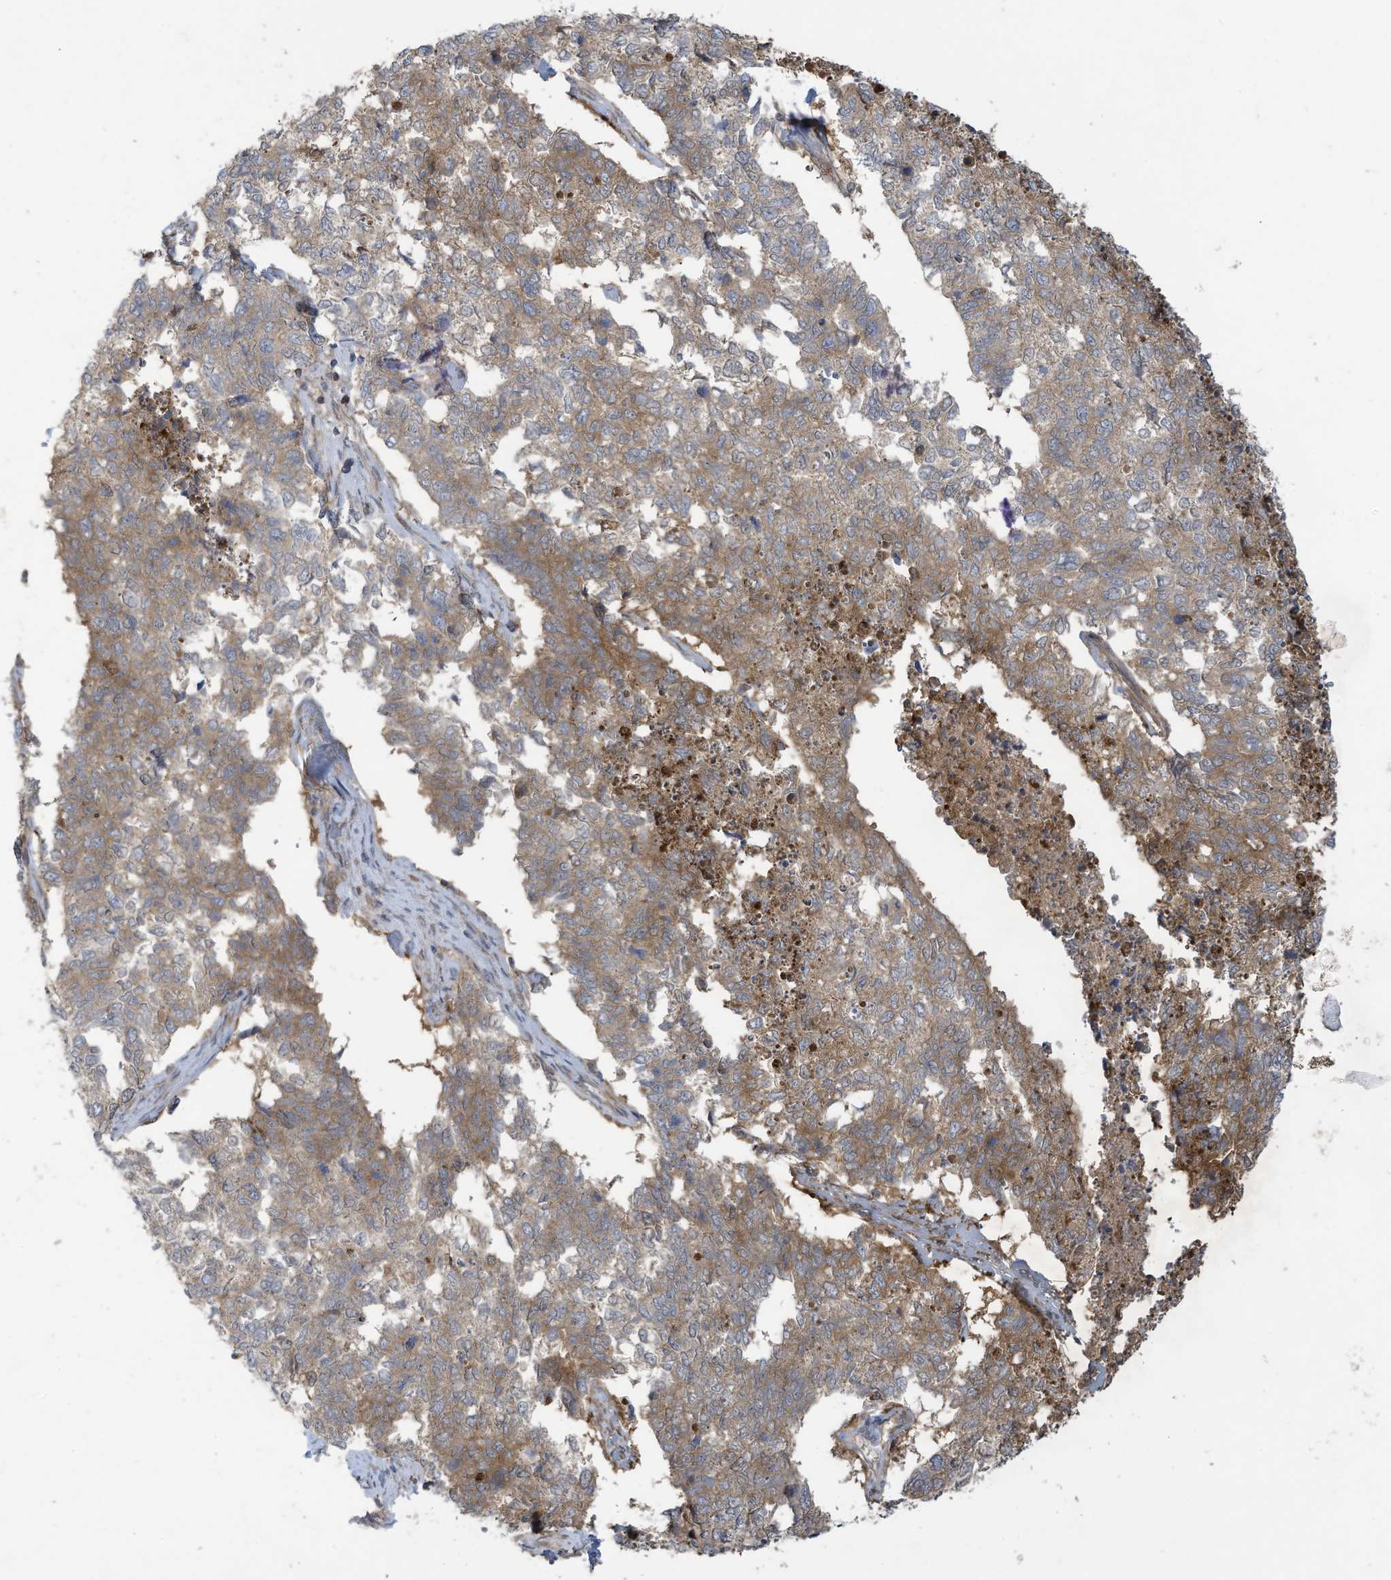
{"staining": {"intensity": "moderate", "quantity": ">75%", "location": "cytoplasmic/membranous"}, "tissue": "cervical cancer", "cell_type": "Tumor cells", "image_type": "cancer", "snomed": [{"axis": "morphology", "description": "Squamous cell carcinoma, NOS"}, {"axis": "topography", "description": "Cervix"}], "caption": "A brown stain labels moderate cytoplasmic/membranous positivity of a protein in squamous cell carcinoma (cervical) tumor cells. (DAB IHC with brightfield microscopy, high magnification).", "gene": "ADI1", "patient": {"sex": "female", "age": 63}}